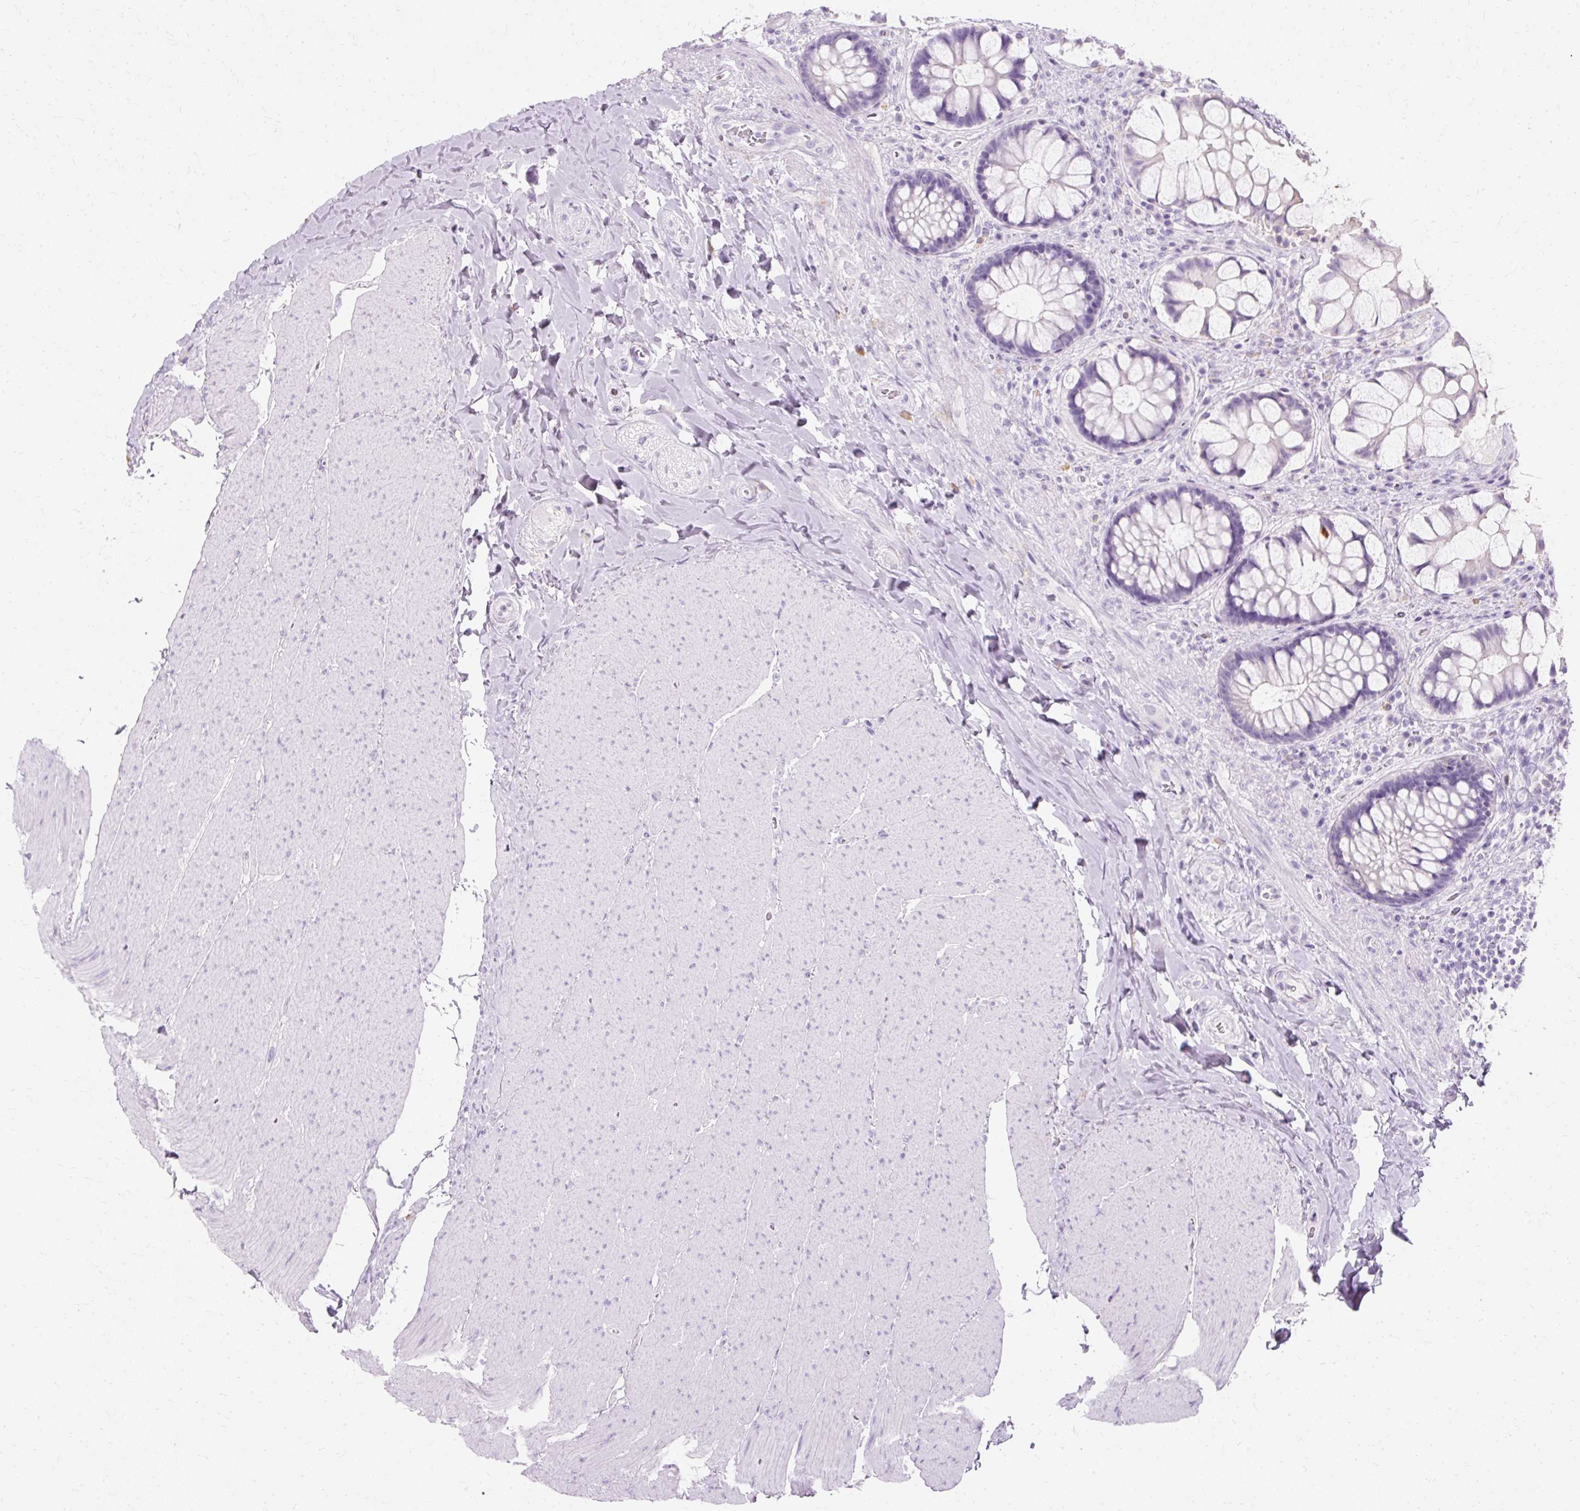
{"staining": {"intensity": "negative", "quantity": "none", "location": "none"}, "tissue": "rectum", "cell_type": "Glandular cells", "image_type": "normal", "snomed": [{"axis": "morphology", "description": "Normal tissue, NOS"}, {"axis": "topography", "description": "Rectum"}], "caption": "This is a histopathology image of immunohistochemistry (IHC) staining of normal rectum, which shows no staining in glandular cells.", "gene": "DEFA1B", "patient": {"sex": "female", "age": 58}}